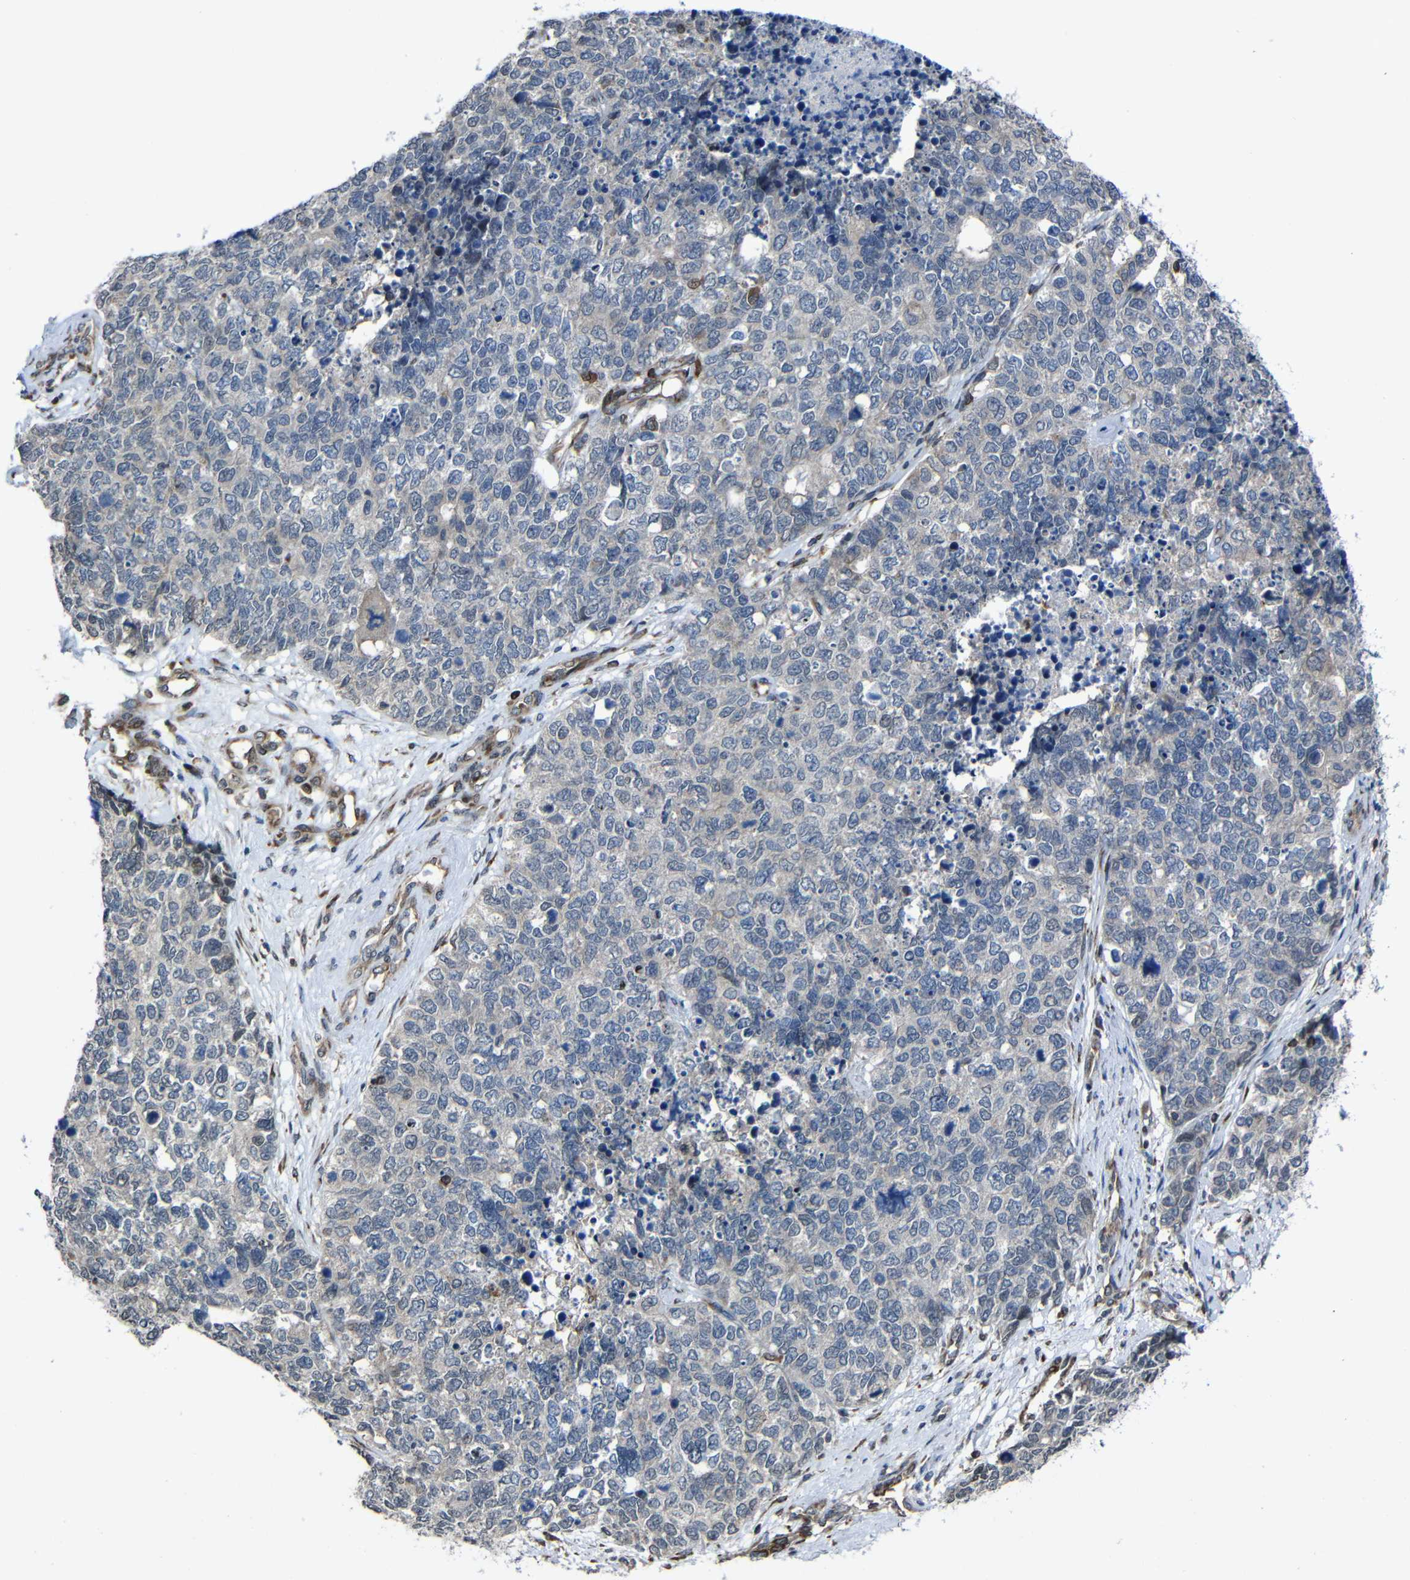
{"staining": {"intensity": "negative", "quantity": "none", "location": "none"}, "tissue": "cervical cancer", "cell_type": "Tumor cells", "image_type": "cancer", "snomed": [{"axis": "morphology", "description": "Squamous cell carcinoma, NOS"}, {"axis": "topography", "description": "Cervix"}], "caption": "Photomicrograph shows no protein staining in tumor cells of cervical squamous cell carcinoma tissue.", "gene": "KIAA0513", "patient": {"sex": "female", "age": 63}}